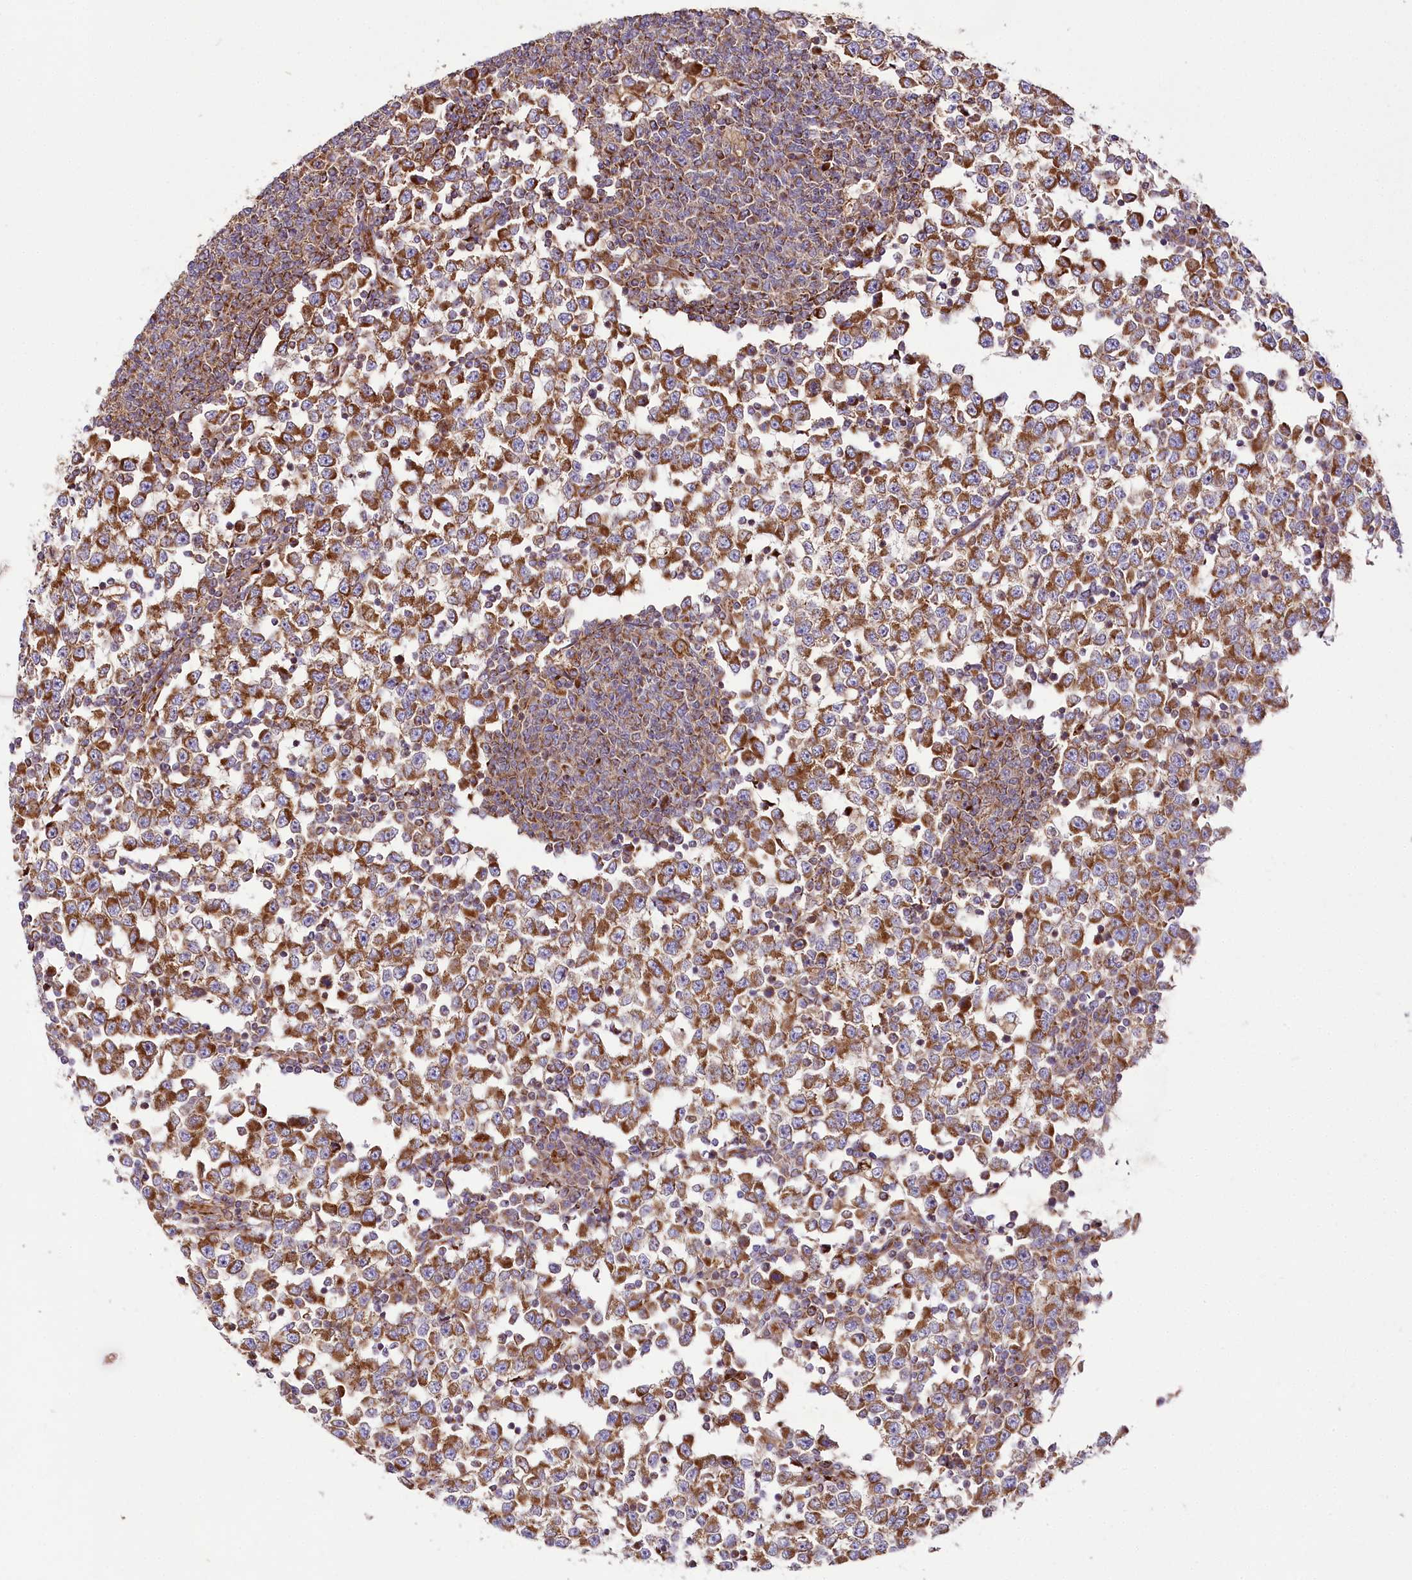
{"staining": {"intensity": "strong", "quantity": ">75%", "location": "cytoplasmic/membranous"}, "tissue": "testis cancer", "cell_type": "Tumor cells", "image_type": "cancer", "snomed": [{"axis": "morphology", "description": "Seminoma, NOS"}, {"axis": "topography", "description": "Testis"}], "caption": "The micrograph demonstrates immunohistochemical staining of seminoma (testis). There is strong cytoplasmic/membranous expression is identified in about >75% of tumor cells.", "gene": "THUMPD3", "patient": {"sex": "male", "age": 65}}